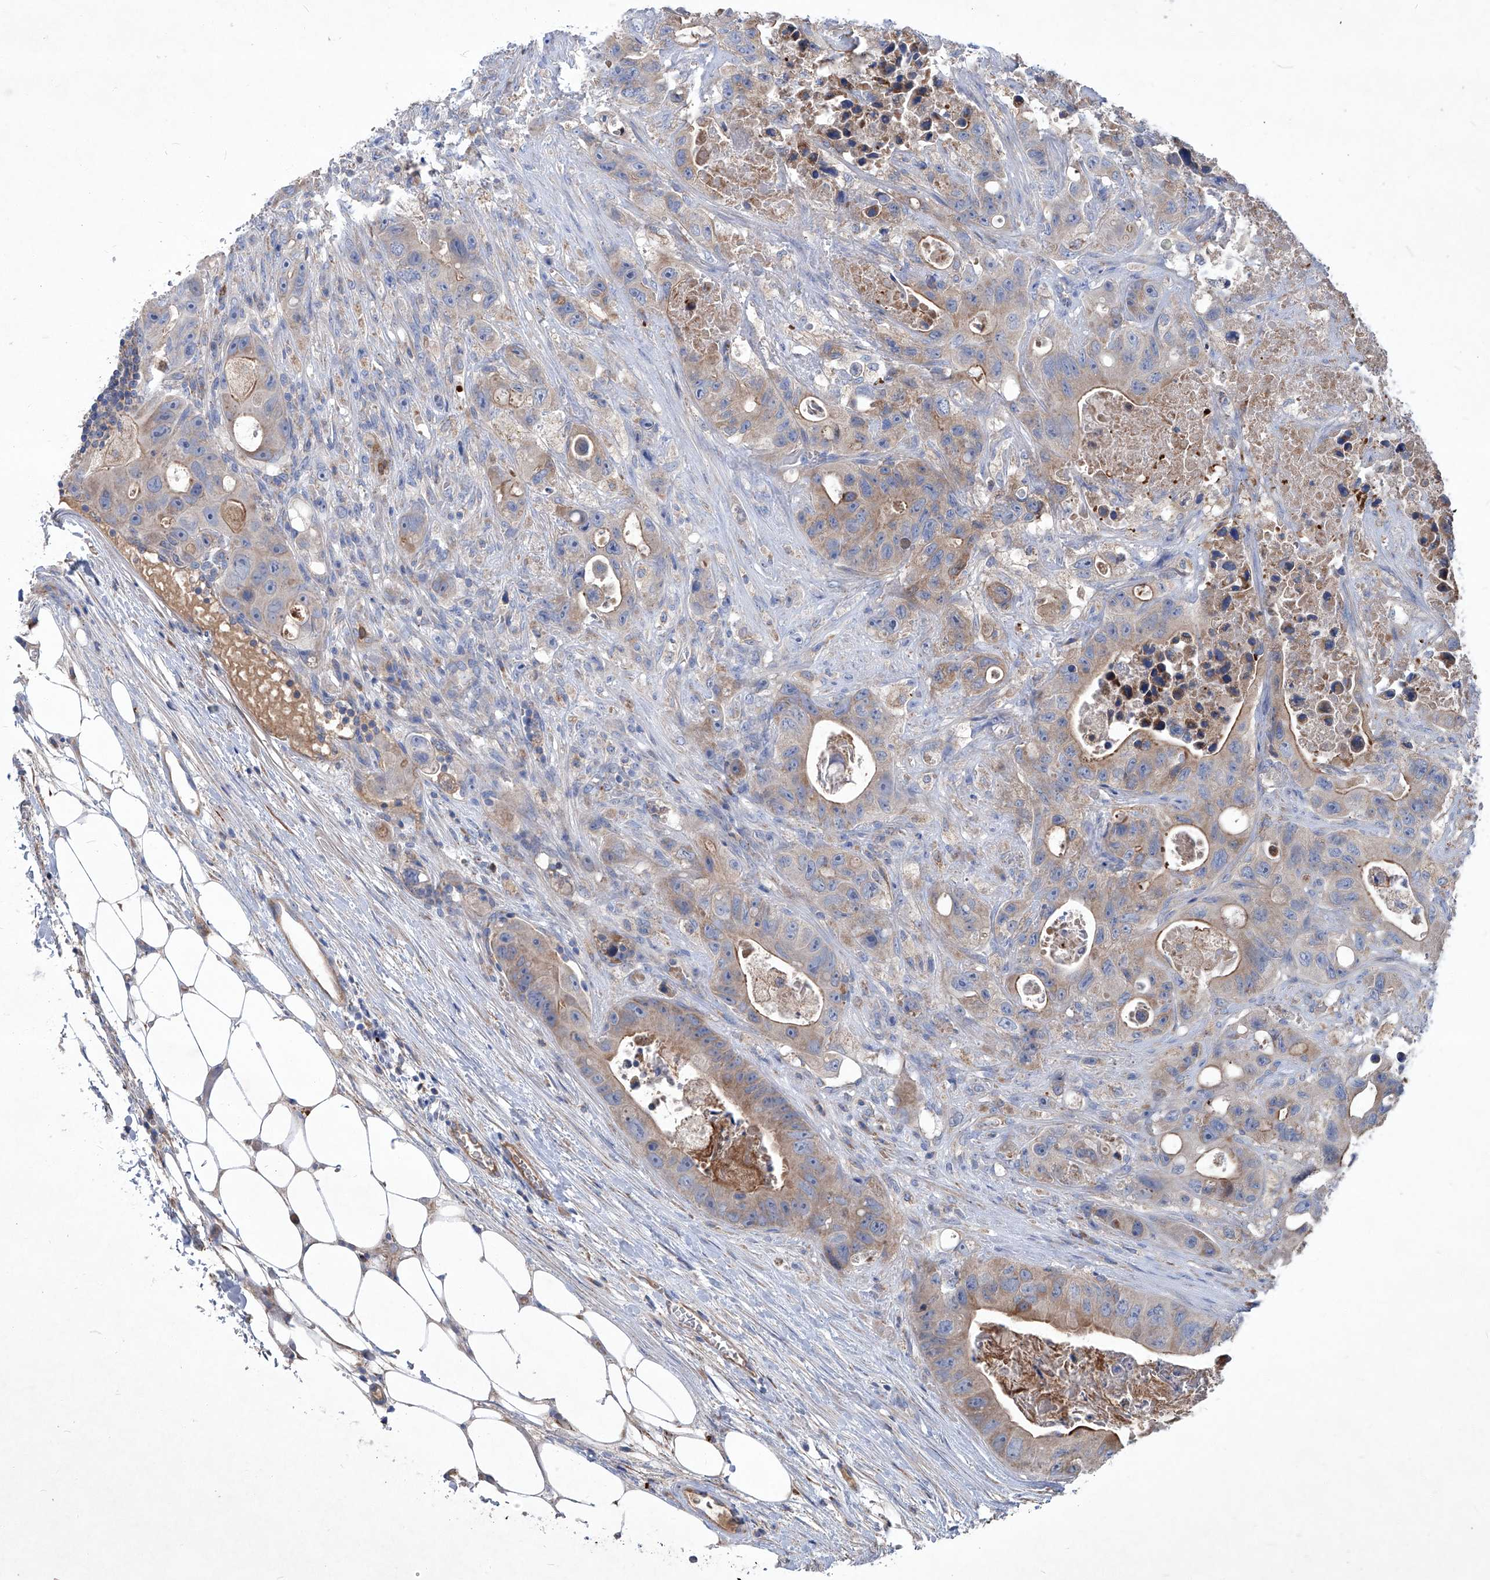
{"staining": {"intensity": "weak", "quantity": "25%-75%", "location": "cytoplasmic/membranous"}, "tissue": "colorectal cancer", "cell_type": "Tumor cells", "image_type": "cancer", "snomed": [{"axis": "morphology", "description": "Adenocarcinoma, NOS"}, {"axis": "topography", "description": "Colon"}], "caption": "Protein staining demonstrates weak cytoplasmic/membranous positivity in about 25%-75% of tumor cells in colorectal cancer (adenocarcinoma).", "gene": "EPHA8", "patient": {"sex": "female", "age": 46}}